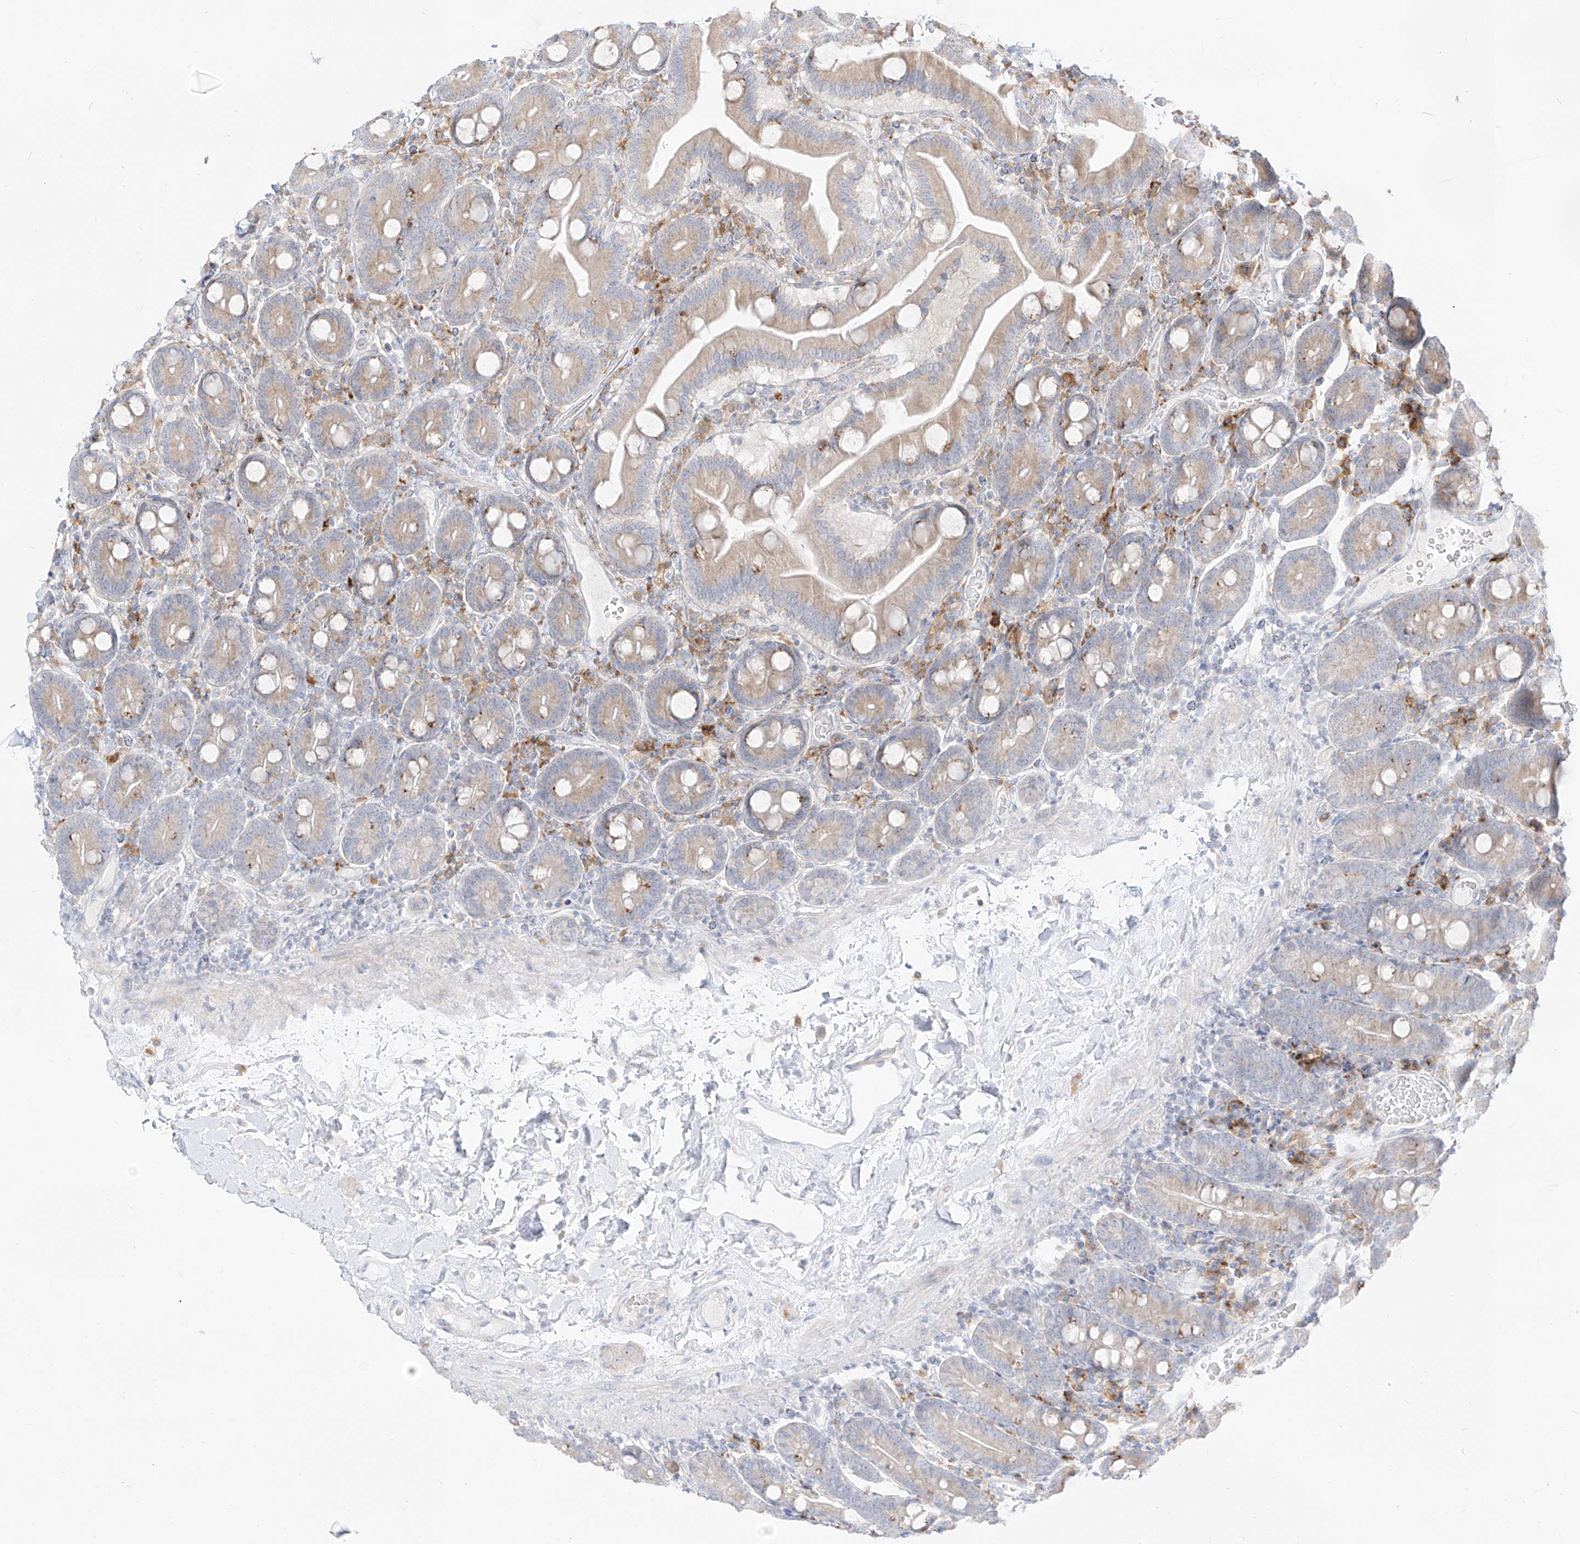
{"staining": {"intensity": "weak", "quantity": "<25%", "location": "cytoplasmic/membranous"}, "tissue": "duodenum", "cell_type": "Glandular cells", "image_type": "normal", "snomed": [{"axis": "morphology", "description": "Normal tissue, NOS"}, {"axis": "topography", "description": "Duodenum"}], "caption": "Immunohistochemical staining of normal duodenum displays no significant positivity in glandular cells.", "gene": "SYTL3", "patient": {"sex": "male", "age": 55}}